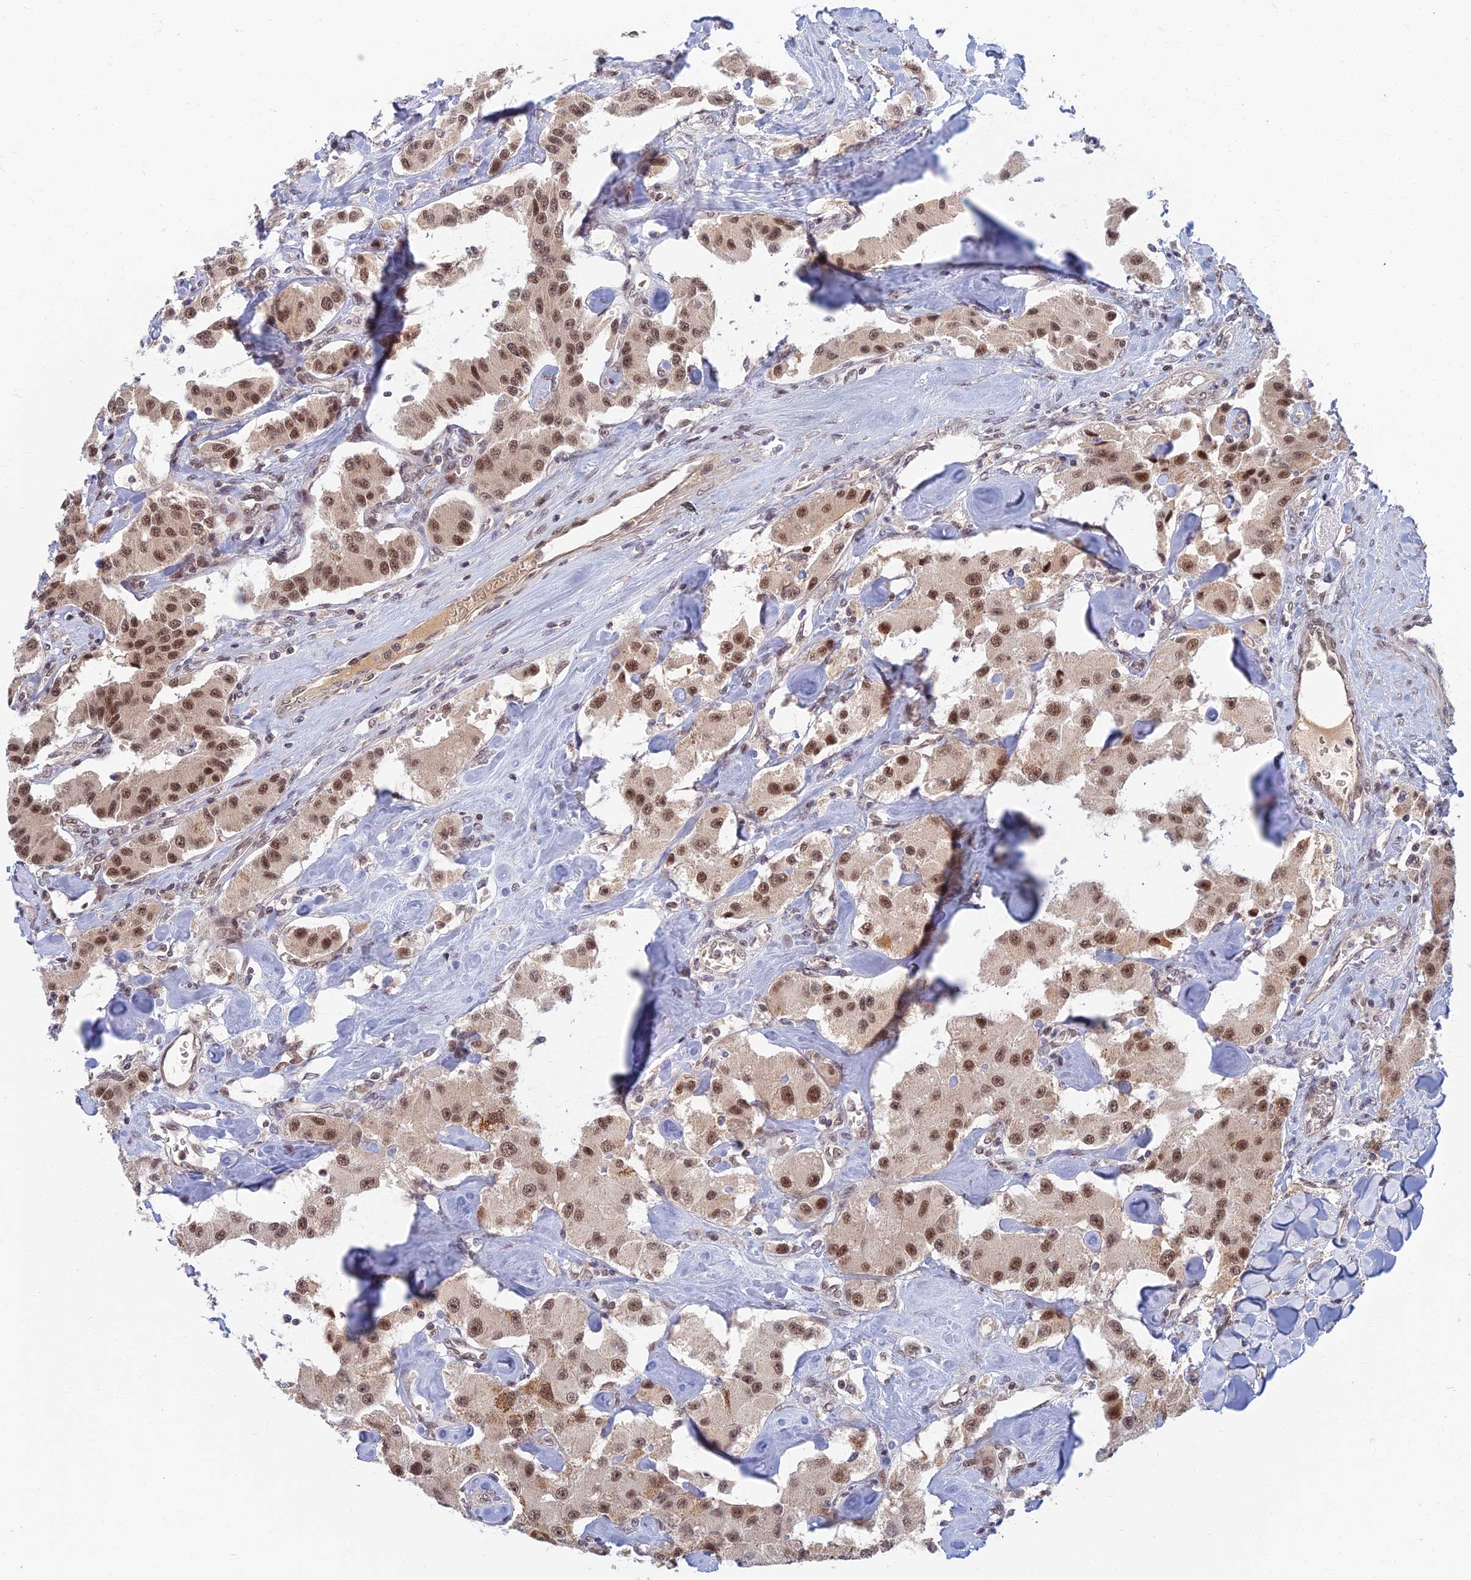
{"staining": {"intensity": "moderate", "quantity": ">75%", "location": "nuclear"}, "tissue": "carcinoid", "cell_type": "Tumor cells", "image_type": "cancer", "snomed": [{"axis": "morphology", "description": "Carcinoid, malignant, NOS"}, {"axis": "topography", "description": "Pancreas"}], "caption": "About >75% of tumor cells in human malignant carcinoid demonstrate moderate nuclear protein positivity as visualized by brown immunohistochemical staining.", "gene": "TCEA2", "patient": {"sex": "male", "age": 41}}